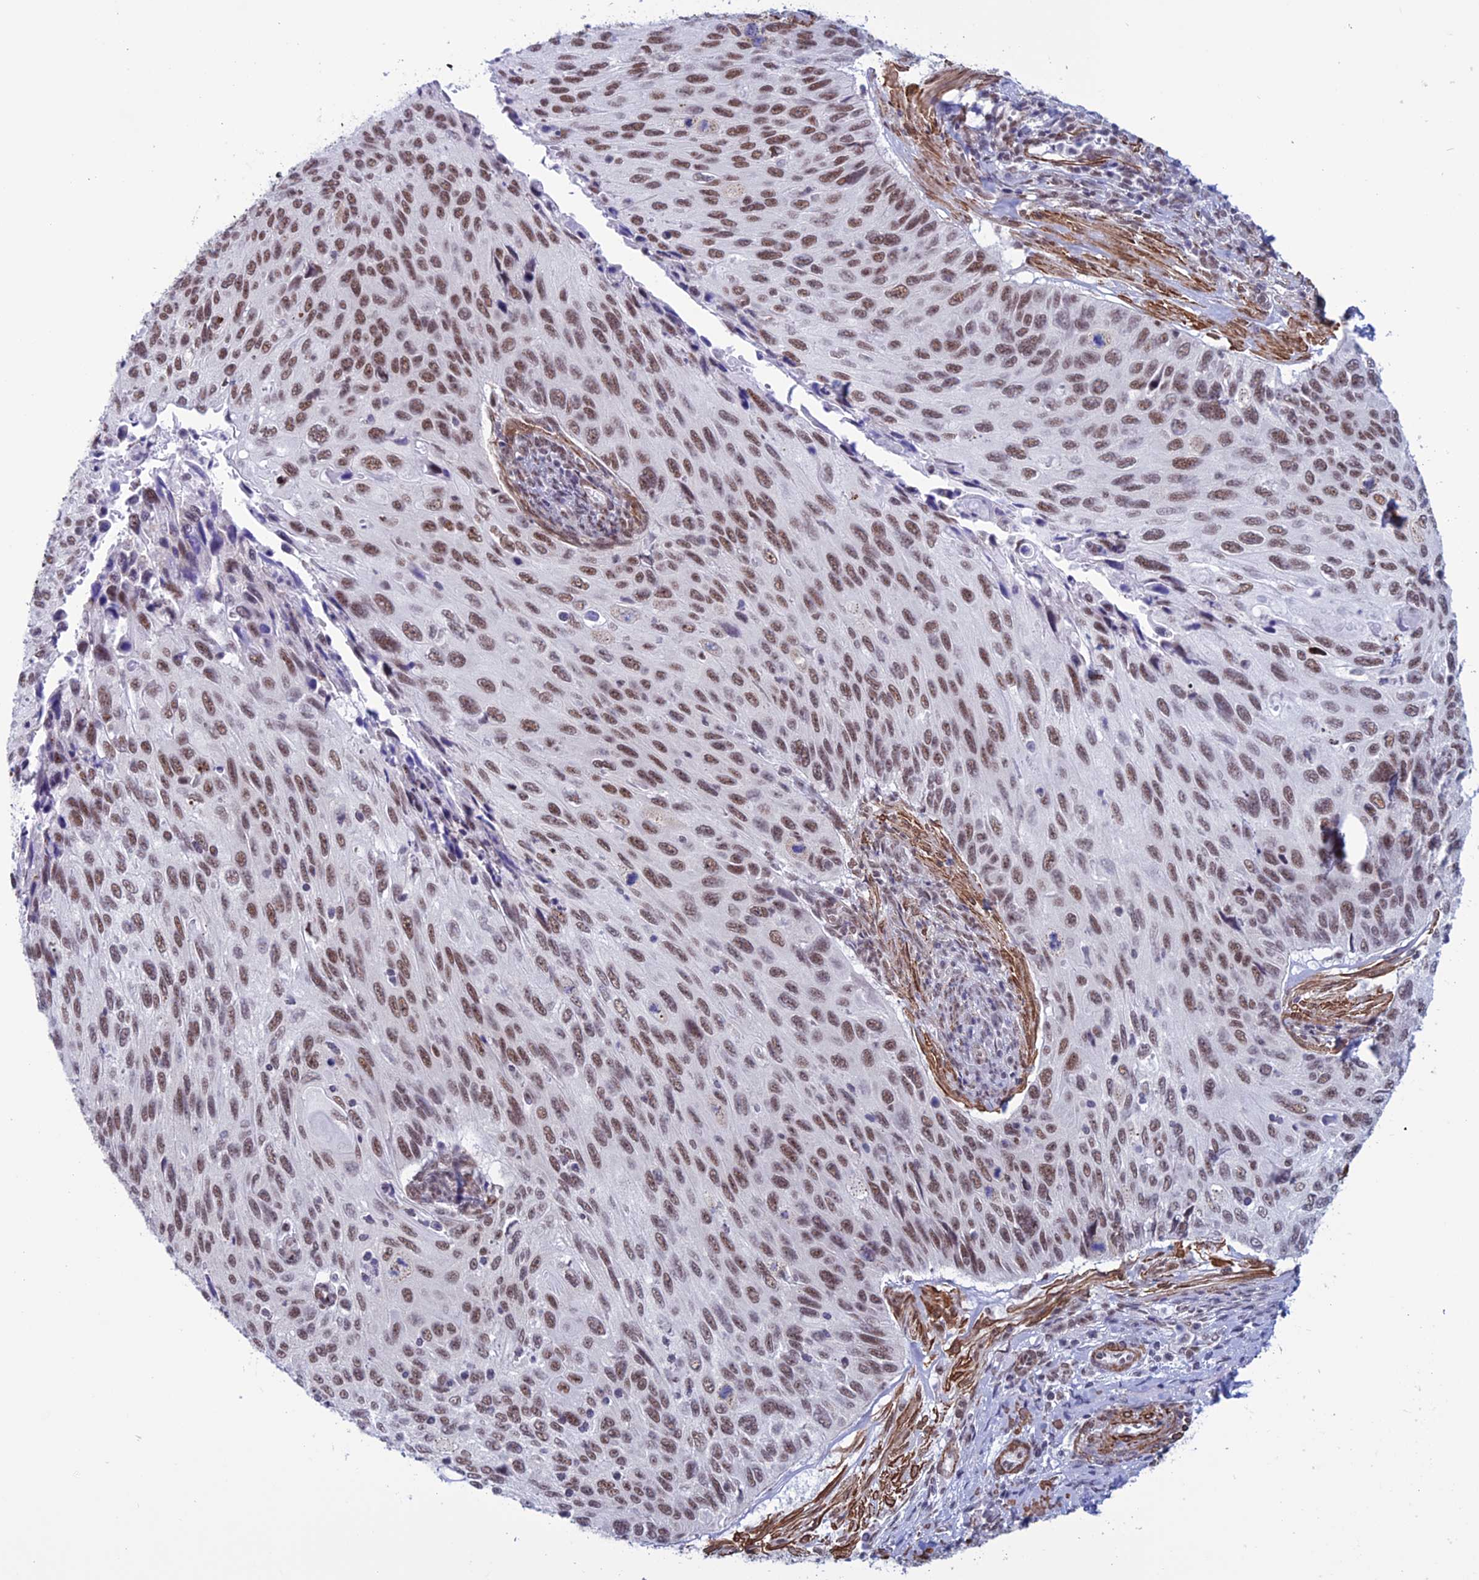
{"staining": {"intensity": "moderate", "quantity": ">75%", "location": "nuclear"}, "tissue": "cervical cancer", "cell_type": "Tumor cells", "image_type": "cancer", "snomed": [{"axis": "morphology", "description": "Squamous cell carcinoma, NOS"}, {"axis": "topography", "description": "Cervix"}], "caption": "Protein staining exhibits moderate nuclear expression in about >75% of tumor cells in squamous cell carcinoma (cervical).", "gene": "U2AF1", "patient": {"sex": "female", "age": 70}}